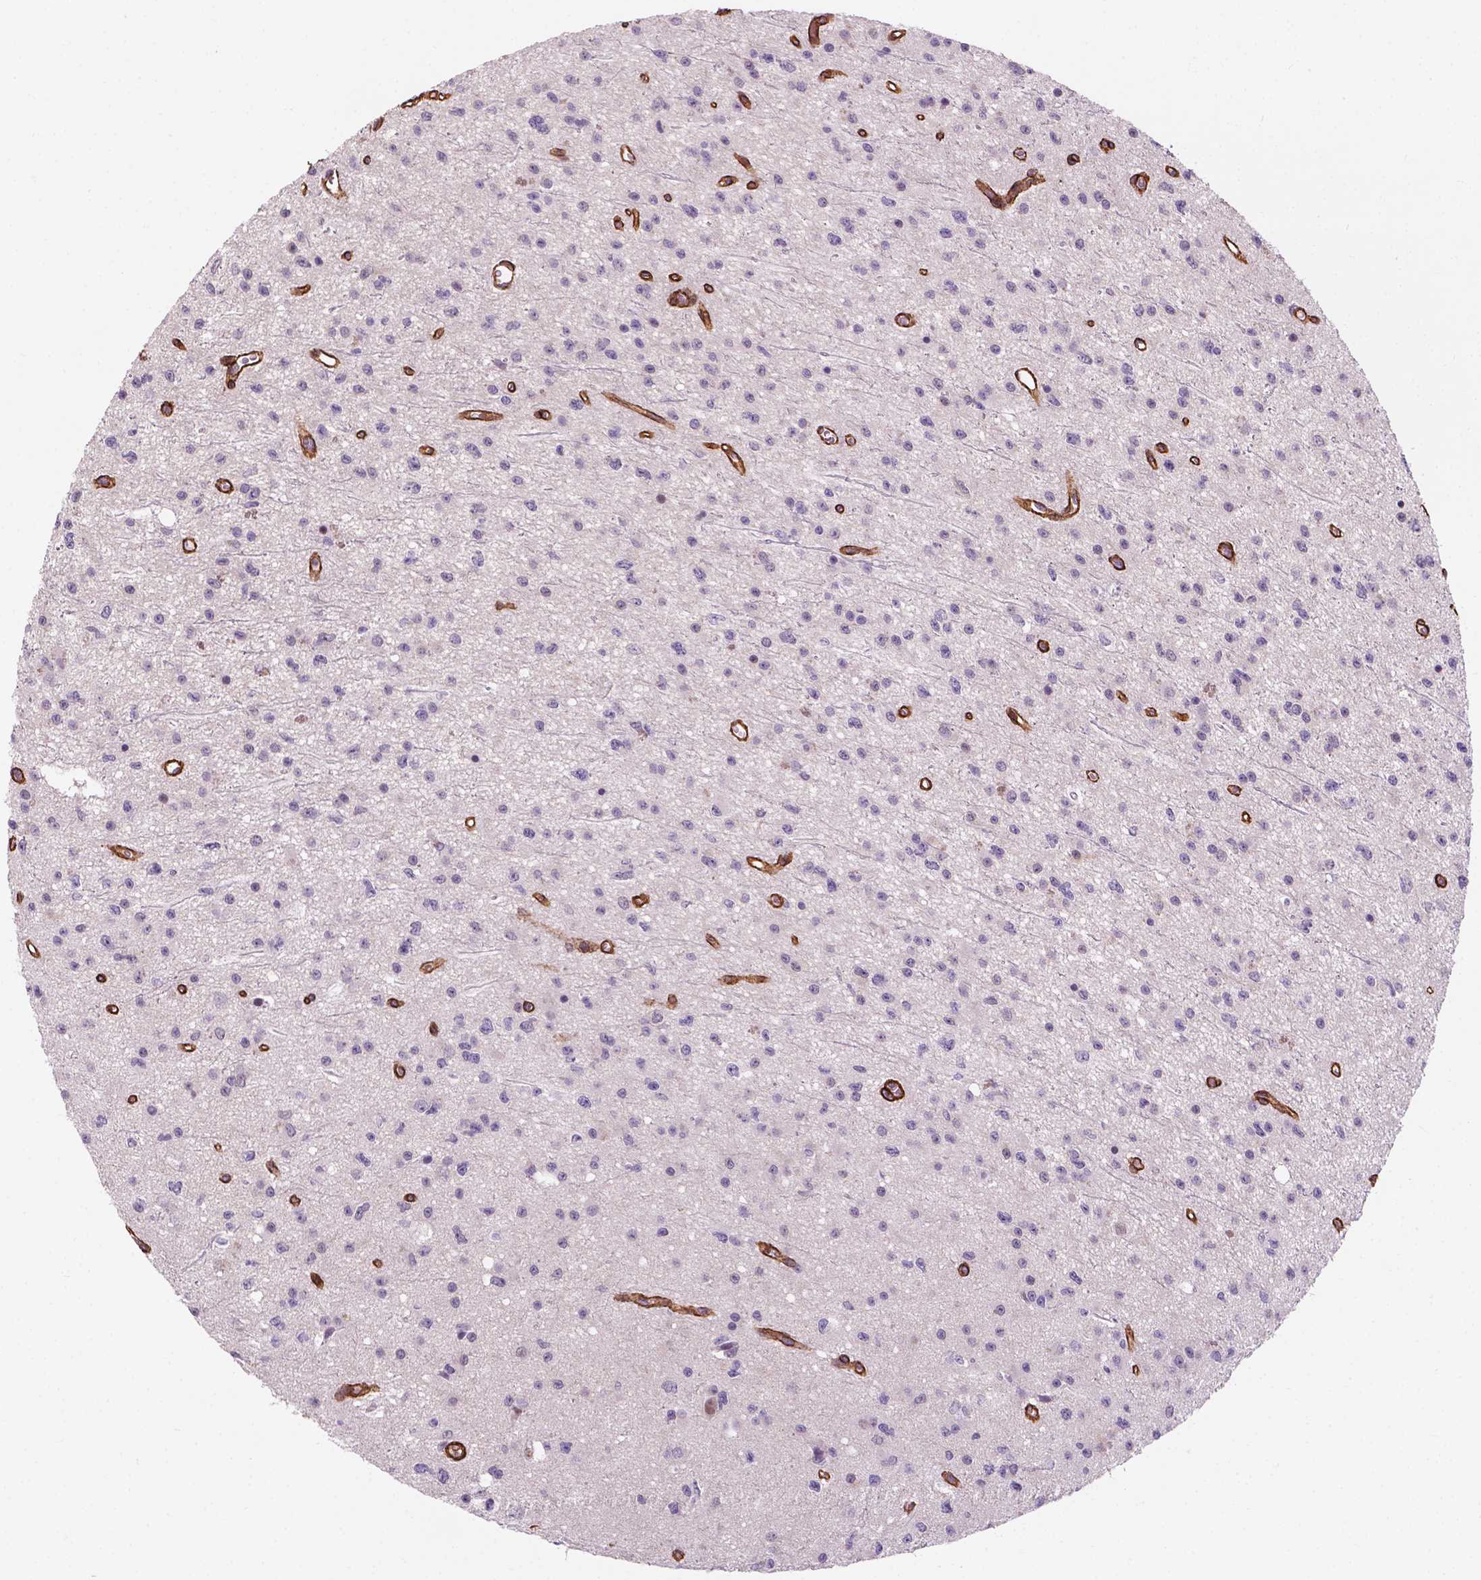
{"staining": {"intensity": "negative", "quantity": "none", "location": "none"}, "tissue": "glioma", "cell_type": "Tumor cells", "image_type": "cancer", "snomed": [{"axis": "morphology", "description": "Glioma, malignant, Low grade"}, {"axis": "topography", "description": "Brain"}], "caption": "Immunohistochemistry image of neoplastic tissue: malignant glioma (low-grade) stained with DAB shows no significant protein expression in tumor cells.", "gene": "EGFL8", "patient": {"sex": "female", "age": 45}}